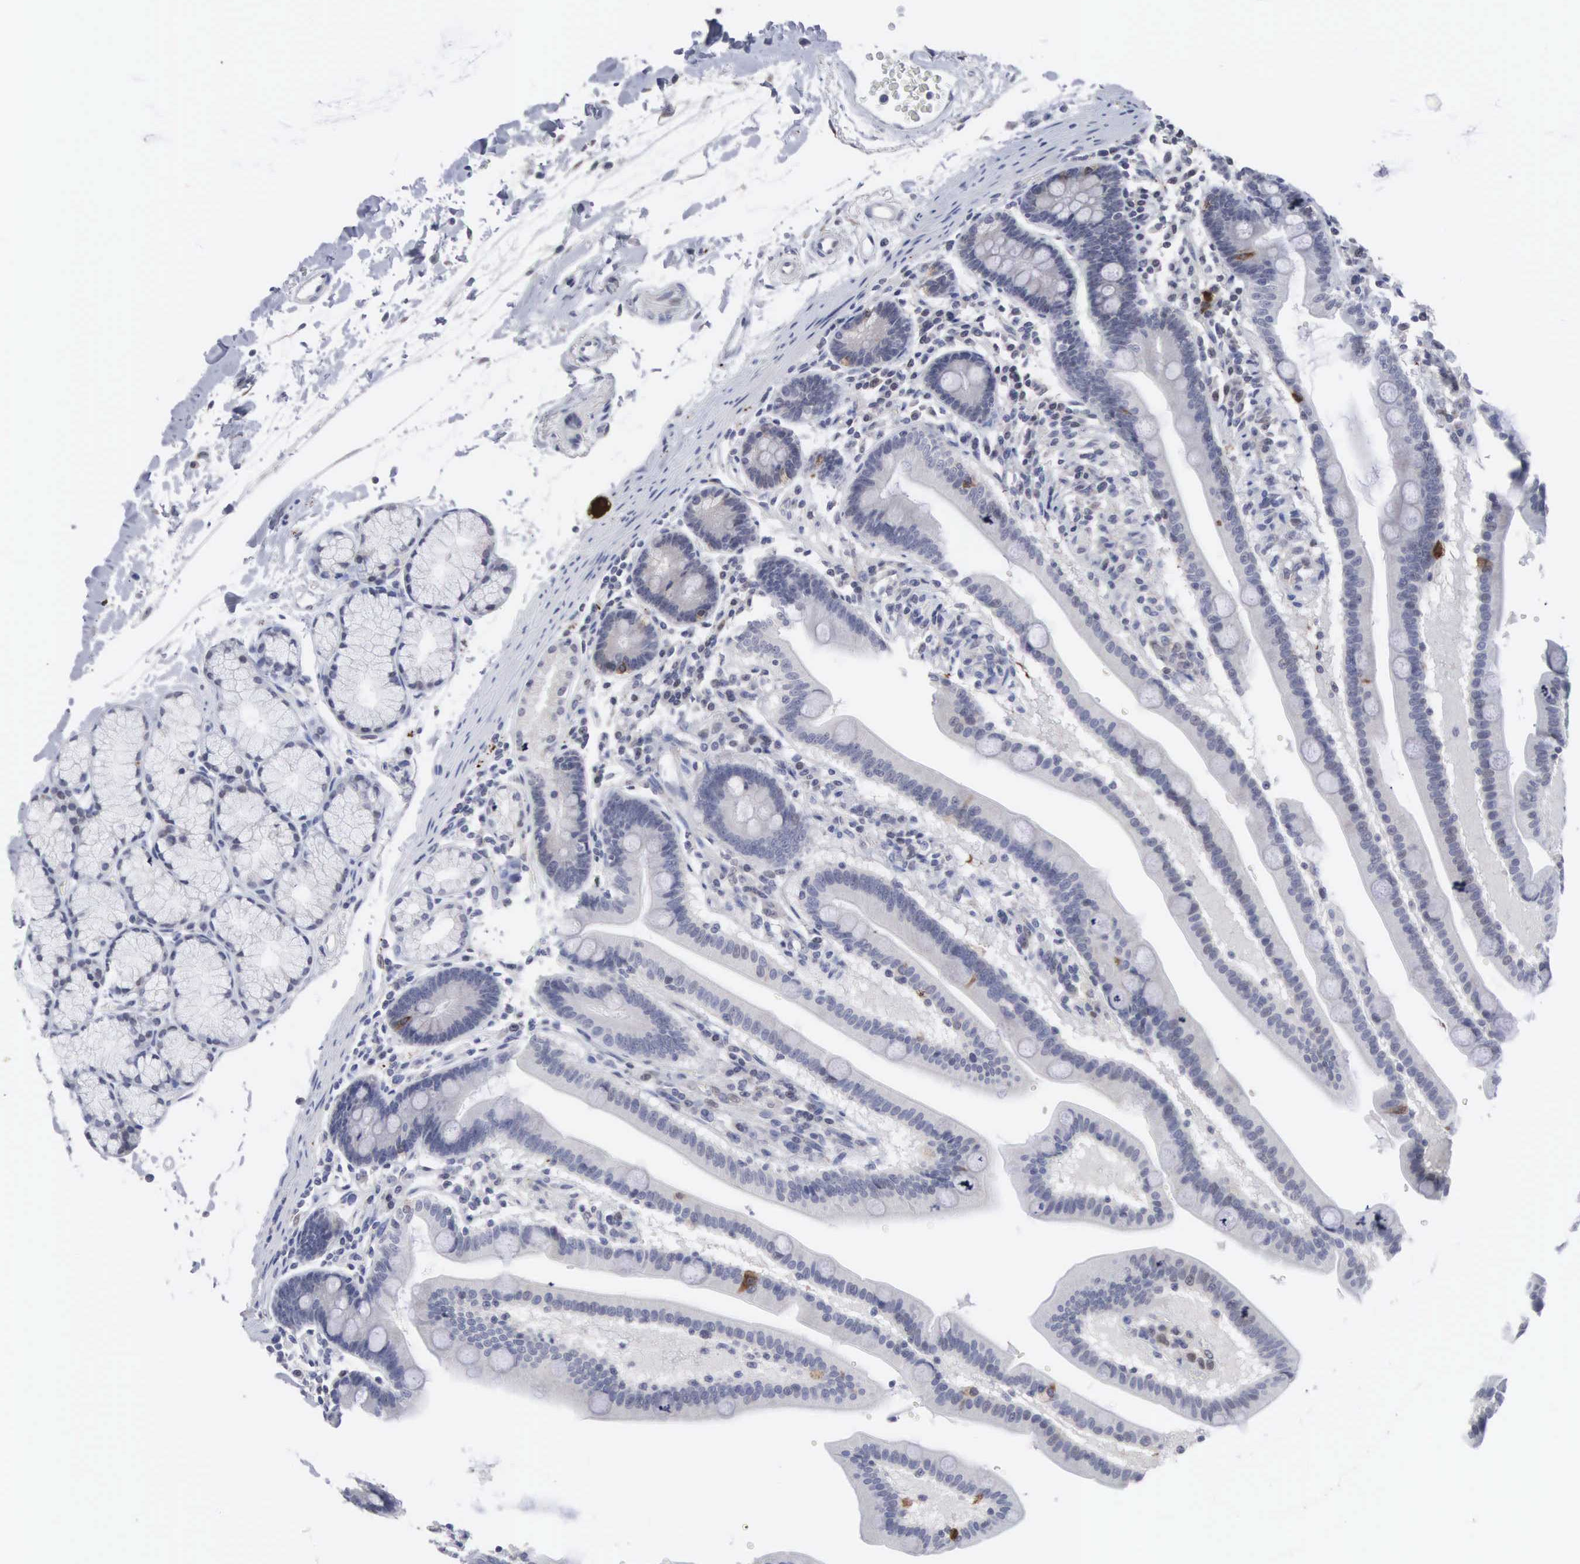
{"staining": {"intensity": "moderate", "quantity": "<25%", "location": "cytoplasmic/membranous"}, "tissue": "duodenum", "cell_type": "Glandular cells", "image_type": "normal", "snomed": [{"axis": "morphology", "description": "Normal tissue, NOS"}, {"axis": "topography", "description": "Duodenum"}], "caption": "A micrograph showing moderate cytoplasmic/membranous expression in about <25% of glandular cells in unremarkable duodenum, as visualized by brown immunohistochemical staining.", "gene": "ACOT4", "patient": {"sex": "female", "age": 77}}